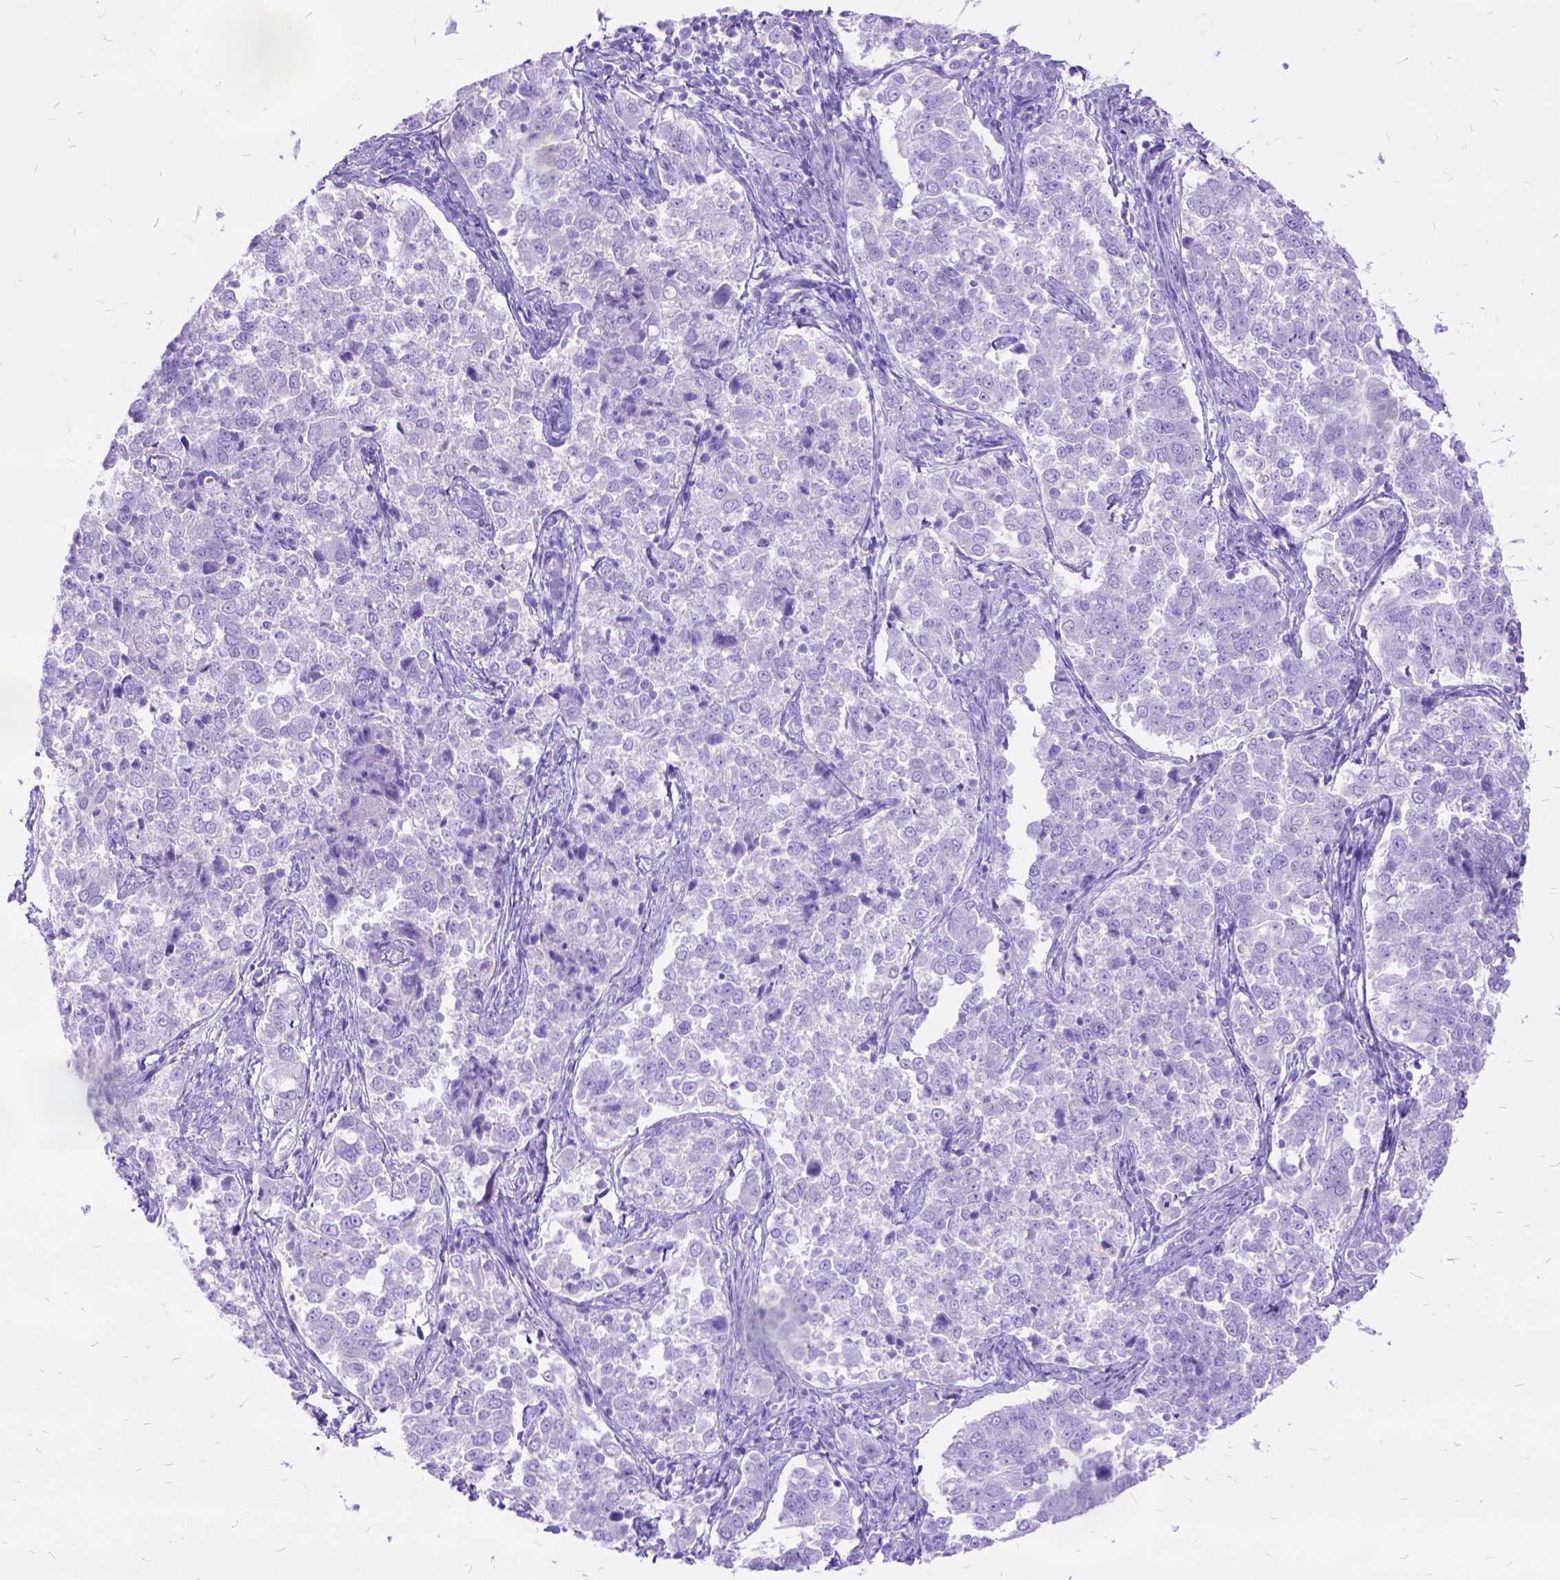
{"staining": {"intensity": "negative", "quantity": "none", "location": "none"}, "tissue": "endometrial cancer", "cell_type": "Tumor cells", "image_type": "cancer", "snomed": [{"axis": "morphology", "description": "Adenocarcinoma, NOS"}, {"axis": "topography", "description": "Endometrium"}], "caption": "Endometrial adenocarcinoma was stained to show a protein in brown. There is no significant positivity in tumor cells. (Brightfield microscopy of DAB IHC at high magnification).", "gene": "DNAH2", "patient": {"sex": "female", "age": 43}}